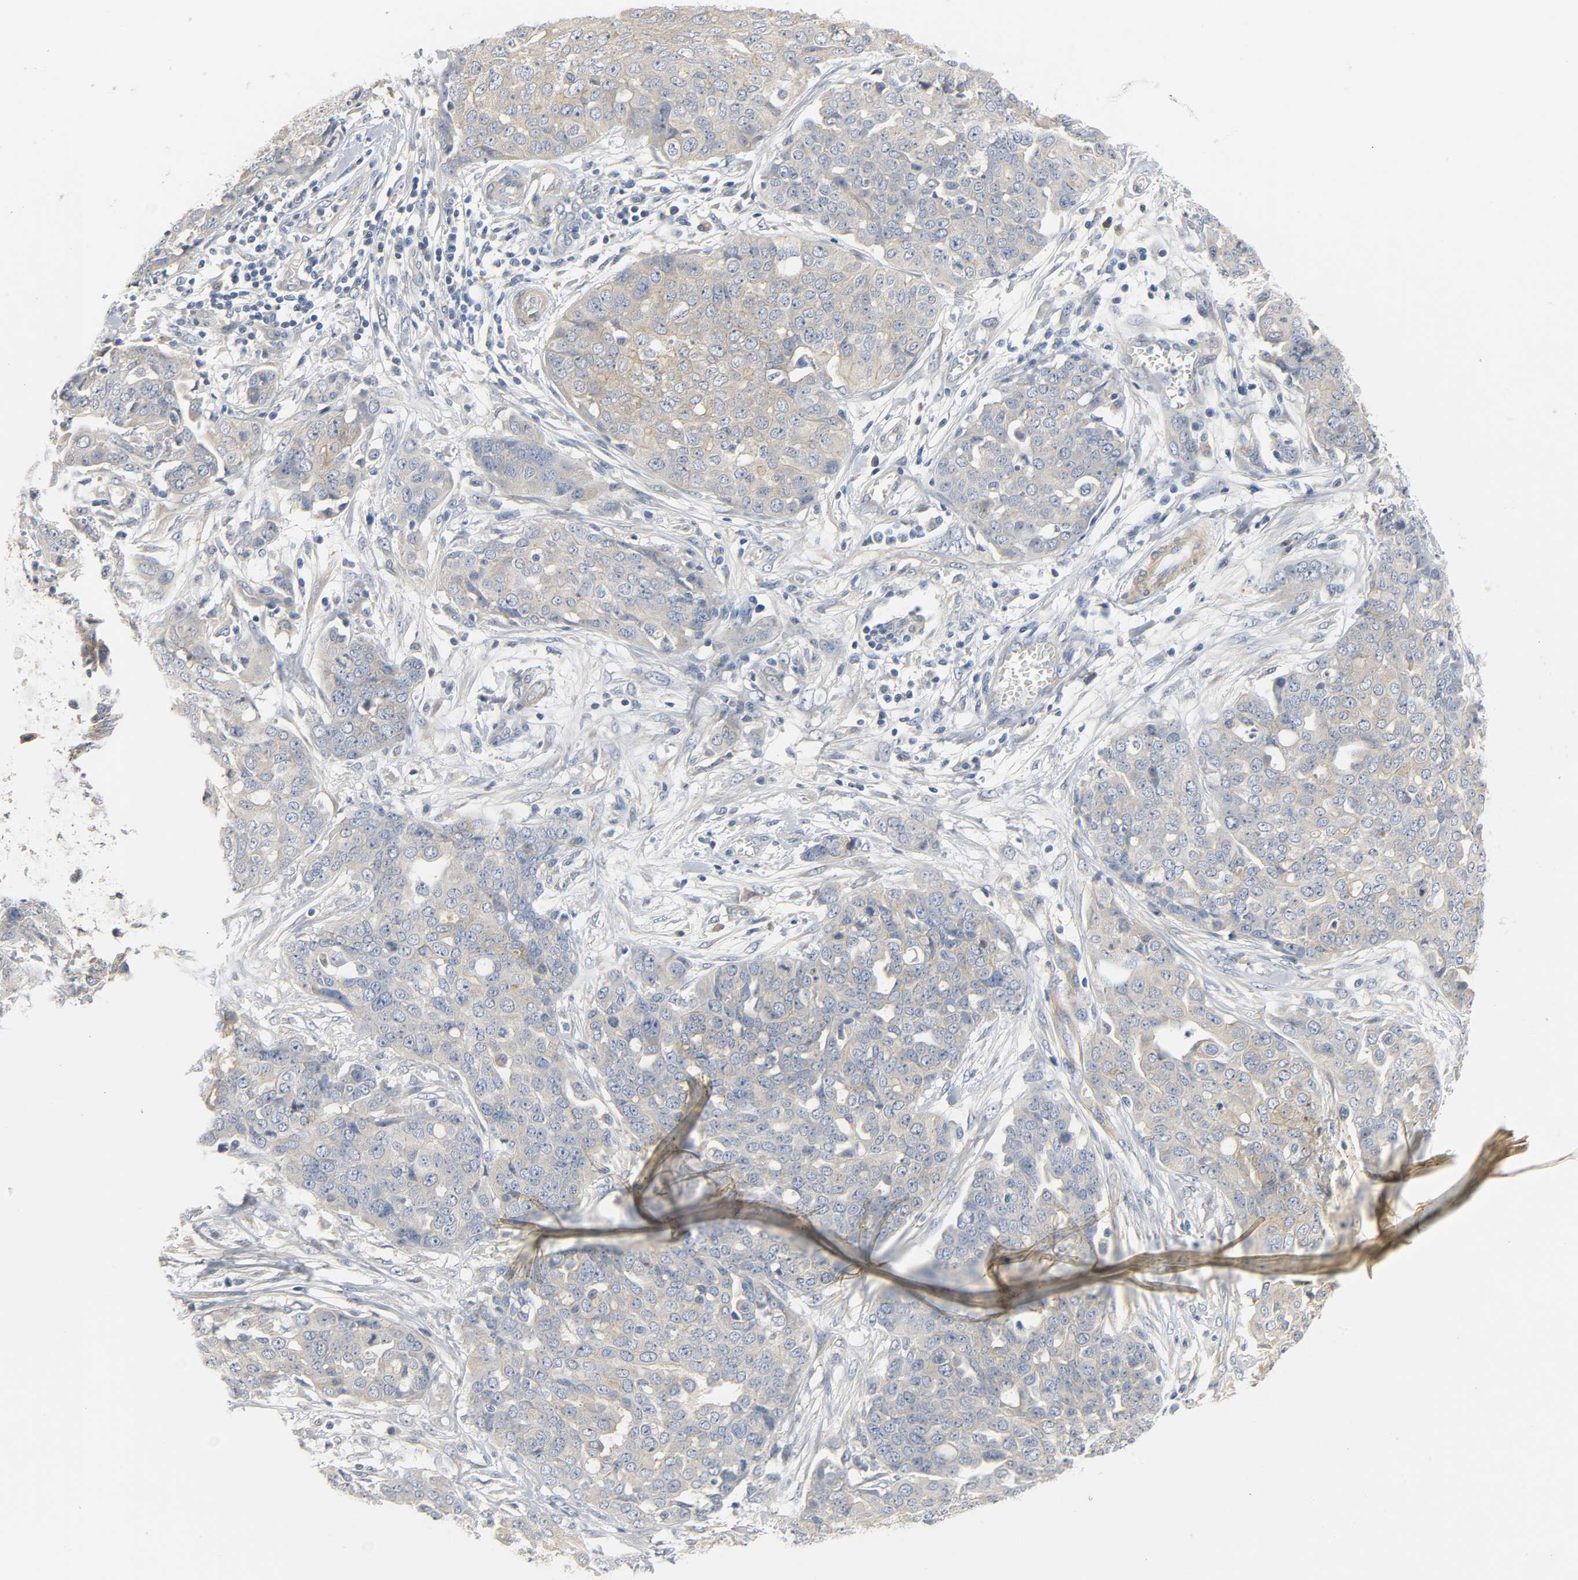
{"staining": {"intensity": "moderate", "quantity": "25%-75%", "location": "cytoplasmic/membranous"}, "tissue": "ovarian cancer", "cell_type": "Tumor cells", "image_type": "cancer", "snomed": [{"axis": "morphology", "description": "Cystadenocarcinoma, serous, NOS"}, {"axis": "topography", "description": "Soft tissue"}, {"axis": "topography", "description": "Ovary"}], "caption": "A micrograph of human ovarian cancer (serous cystadenocarcinoma) stained for a protein exhibits moderate cytoplasmic/membranous brown staining in tumor cells.", "gene": "ARPC1A", "patient": {"sex": "female", "age": 57}}